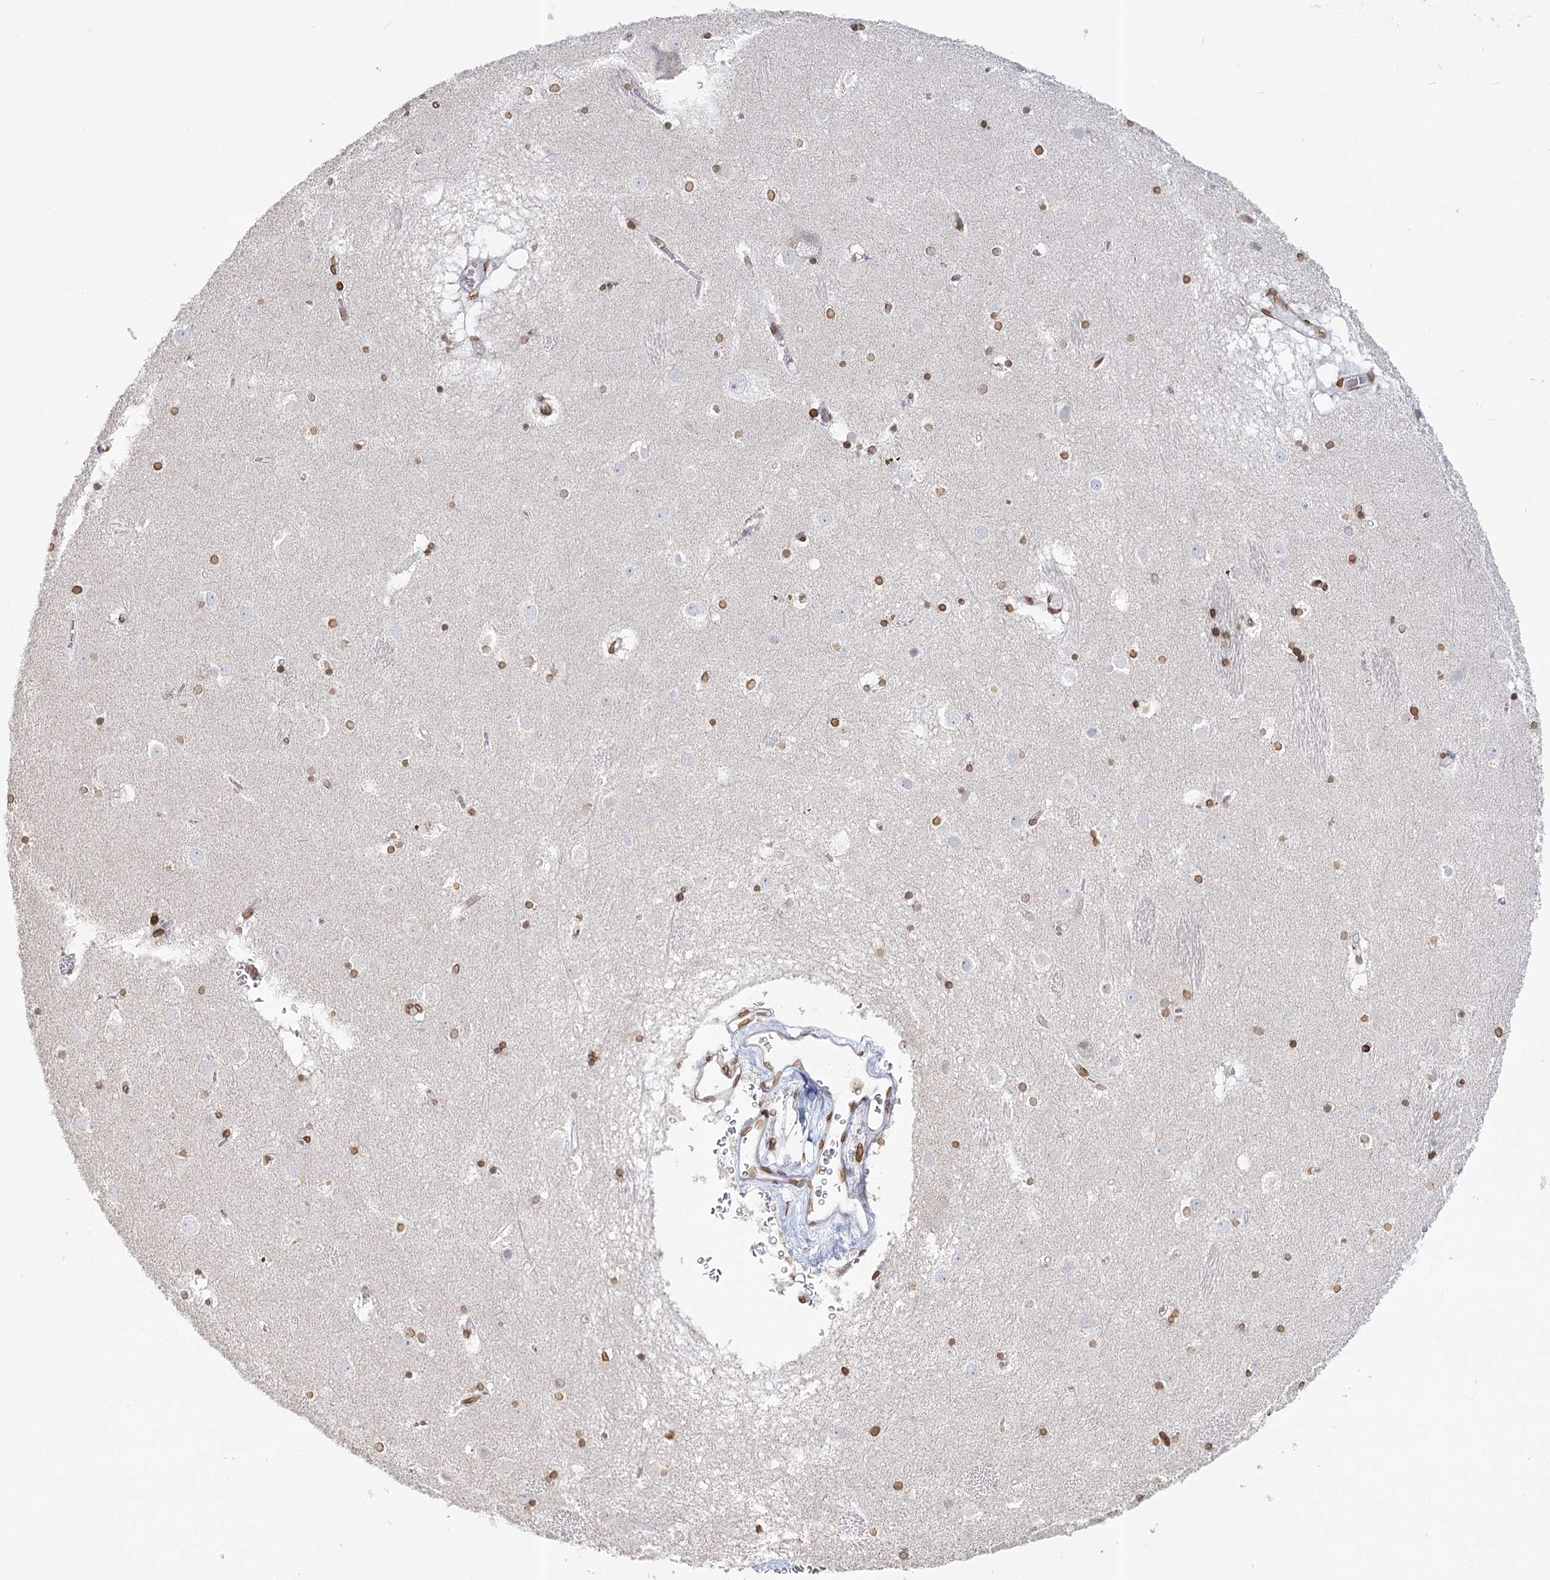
{"staining": {"intensity": "moderate", "quantity": ">75%", "location": "nuclear"}, "tissue": "caudate", "cell_type": "Glial cells", "image_type": "normal", "snomed": [{"axis": "morphology", "description": "Normal tissue, NOS"}, {"axis": "topography", "description": "Lateral ventricle wall"}], "caption": "This histopathology image shows IHC staining of normal caudate, with medium moderate nuclear staining in approximately >75% of glial cells.", "gene": "VWA5A", "patient": {"sex": "male", "age": 70}}